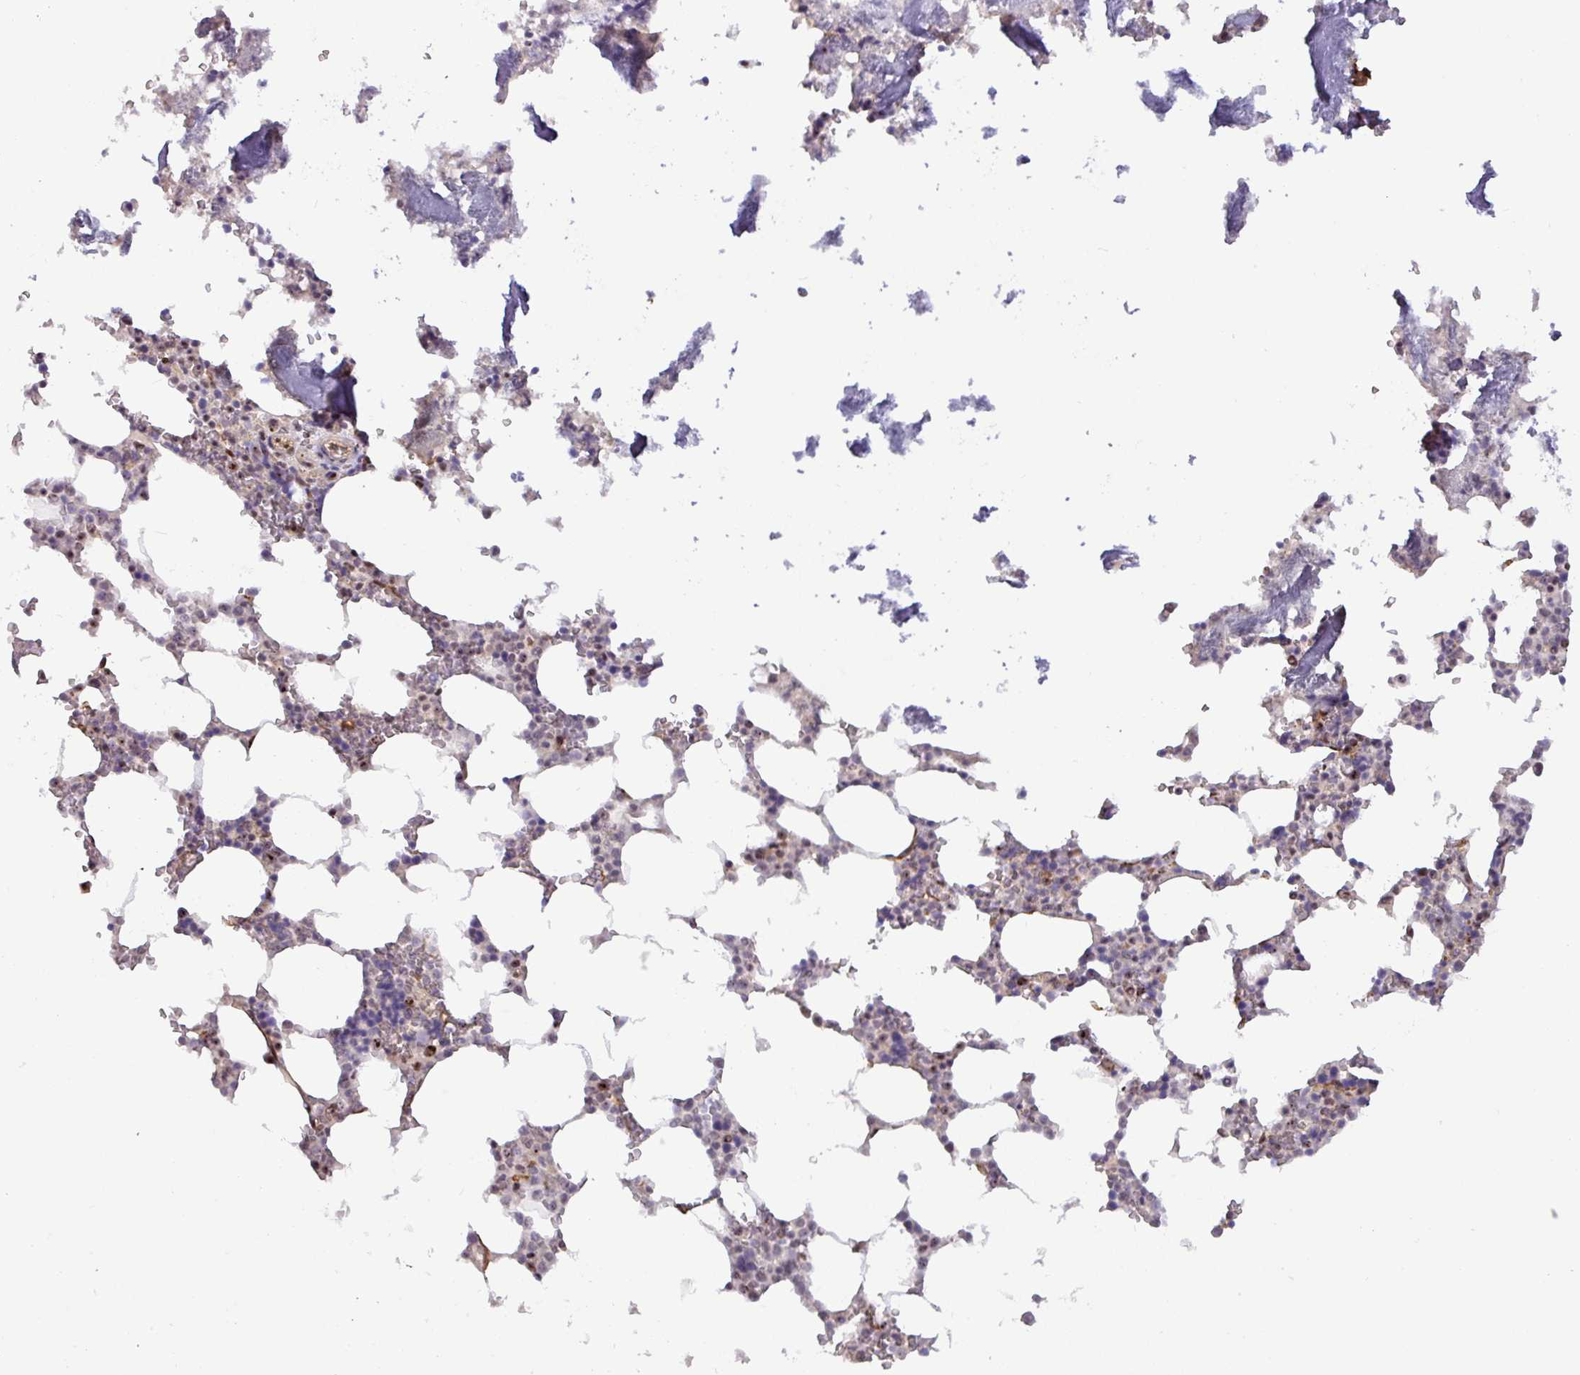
{"staining": {"intensity": "moderate", "quantity": "<25%", "location": "nuclear"}, "tissue": "bone marrow", "cell_type": "Hematopoietic cells", "image_type": "normal", "snomed": [{"axis": "morphology", "description": "Normal tissue, NOS"}, {"axis": "topography", "description": "Bone marrow"}], "caption": "Immunohistochemical staining of normal human bone marrow exhibits low levels of moderate nuclear expression in approximately <25% of hematopoietic cells.", "gene": "RRN3", "patient": {"sex": "male", "age": 64}}